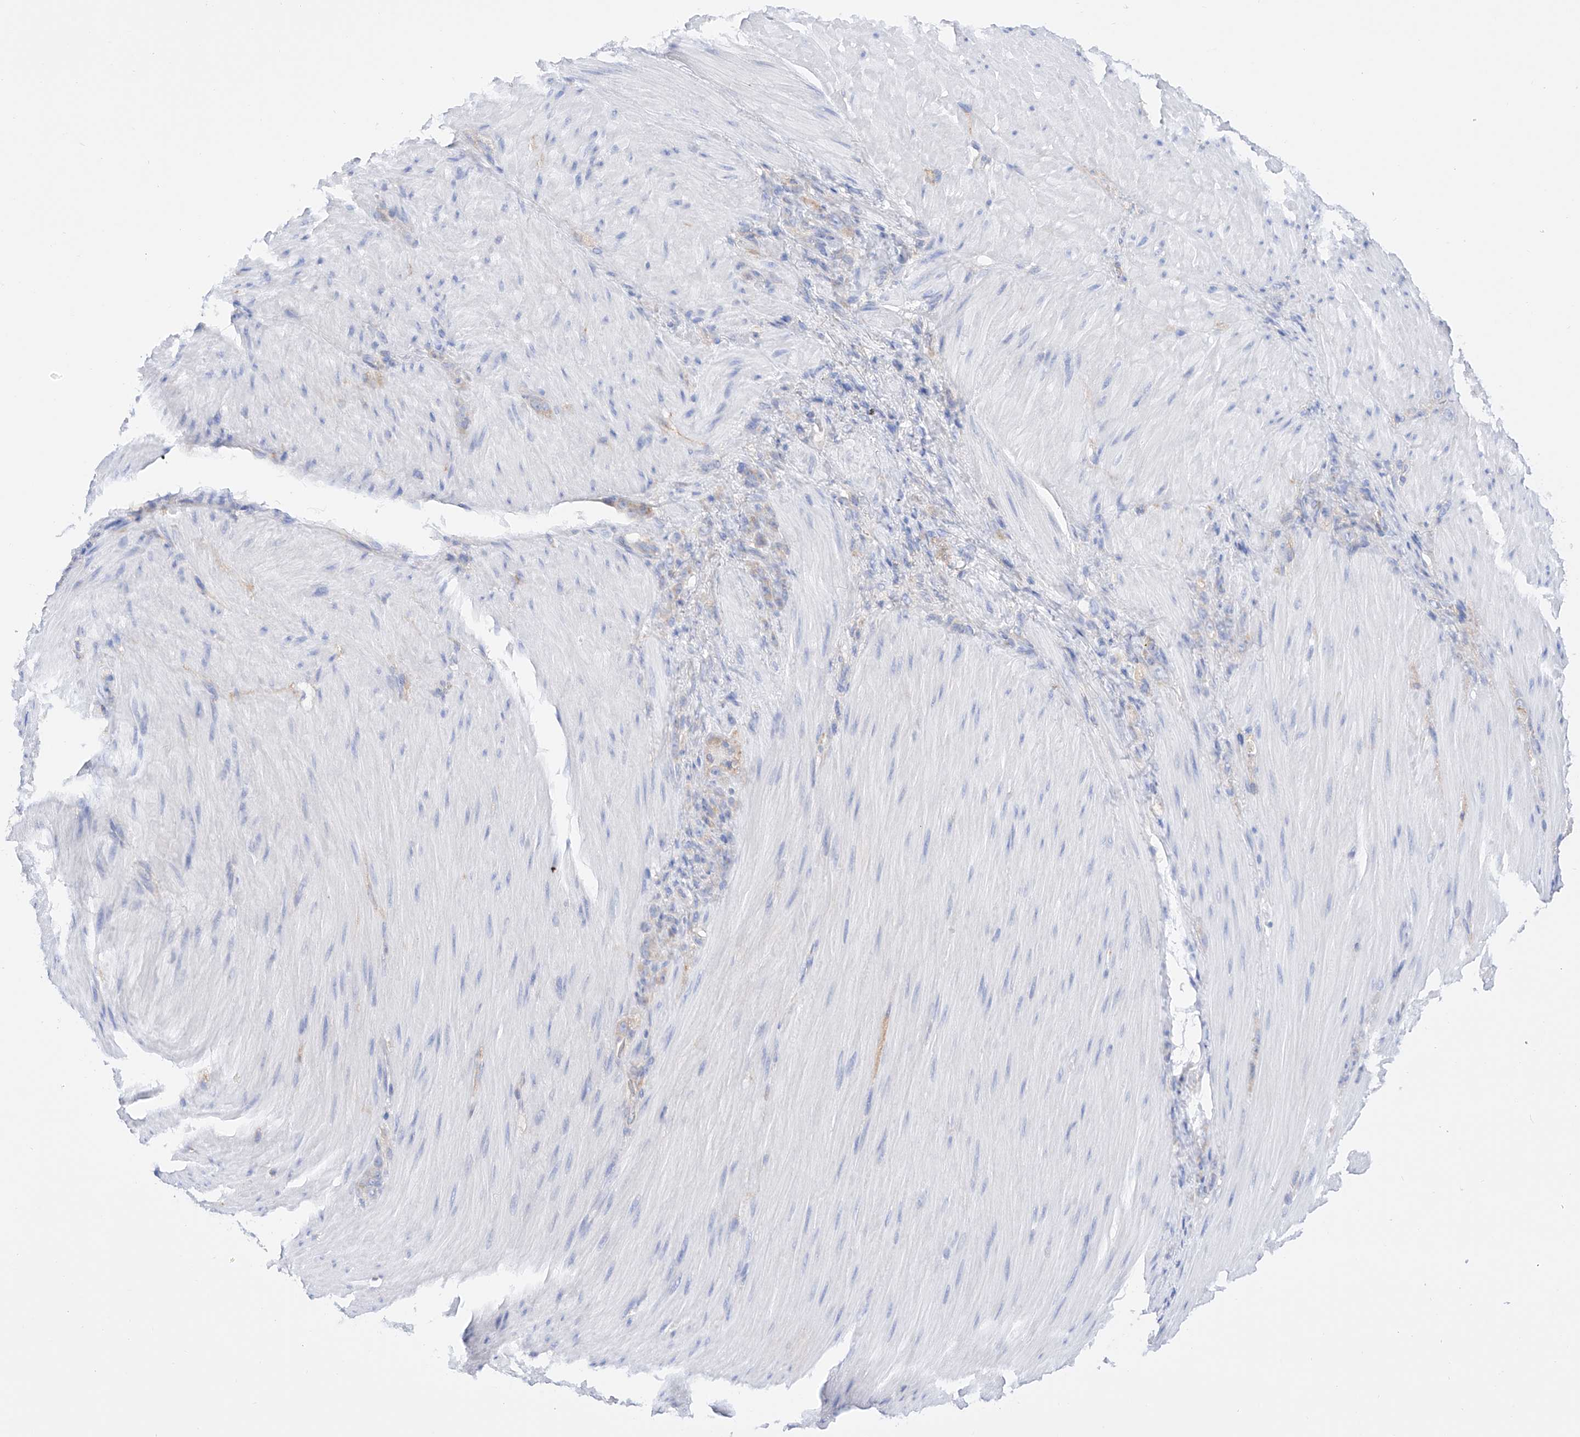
{"staining": {"intensity": "negative", "quantity": "none", "location": "none"}, "tissue": "stomach cancer", "cell_type": "Tumor cells", "image_type": "cancer", "snomed": [{"axis": "morphology", "description": "Normal tissue, NOS"}, {"axis": "morphology", "description": "Adenocarcinoma, NOS"}, {"axis": "topography", "description": "Stomach"}], "caption": "Adenocarcinoma (stomach) was stained to show a protein in brown. There is no significant staining in tumor cells.", "gene": "ZNF653", "patient": {"sex": "male", "age": 82}}